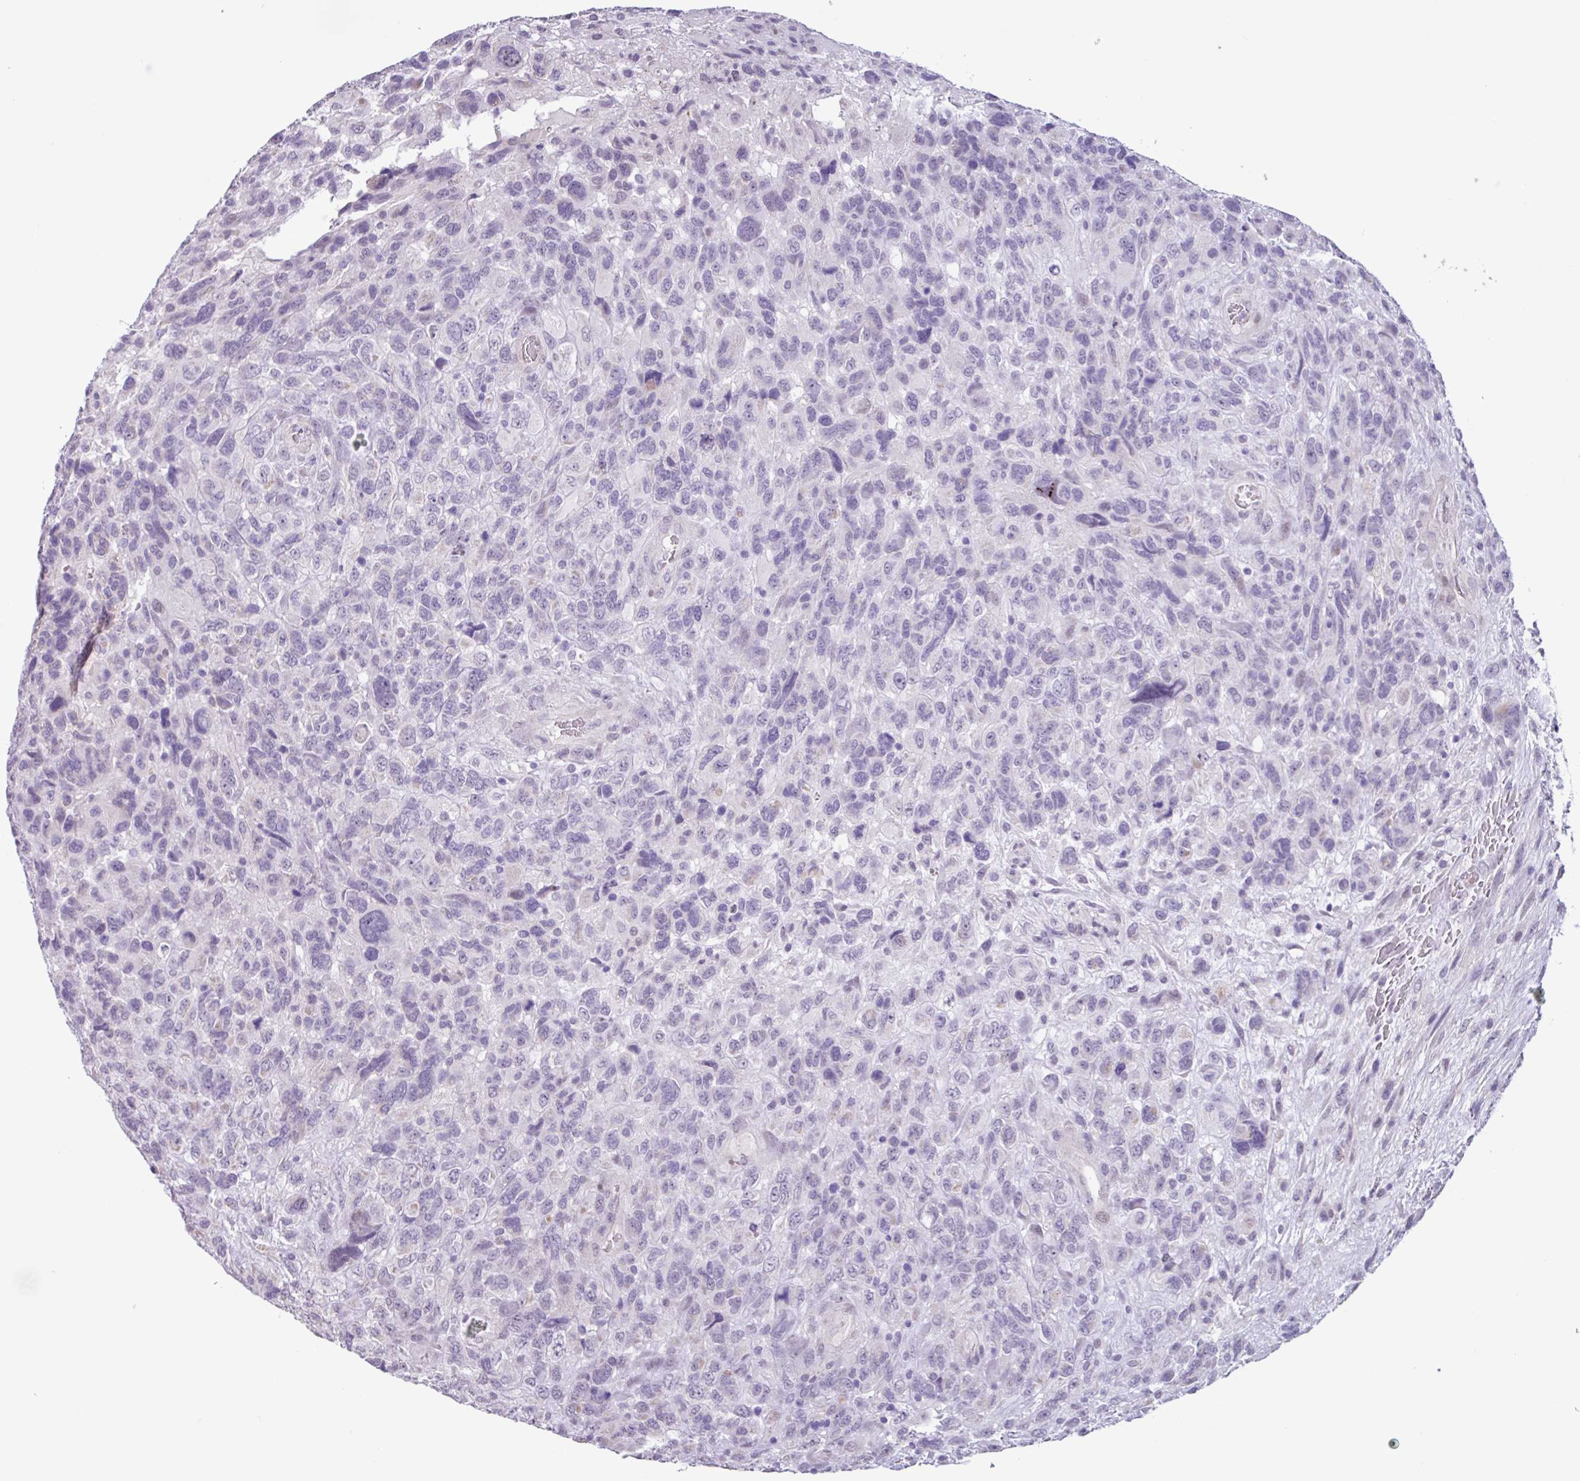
{"staining": {"intensity": "negative", "quantity": "none", "location": "none"}, "tissue": "glioma", "cell_type": "Tumor cells", "image_type": "cancer", "snomed": [{"axis": "morphology", "description": "Glioma, malignant, High grade"}, {"axis": "topography", "description": "Brain"}], "caption": "The micrograph reveals no significant expression in tumor cells of glioma.", "gene": "OTX1", "patient": {"sex": "male", "age": 61}}